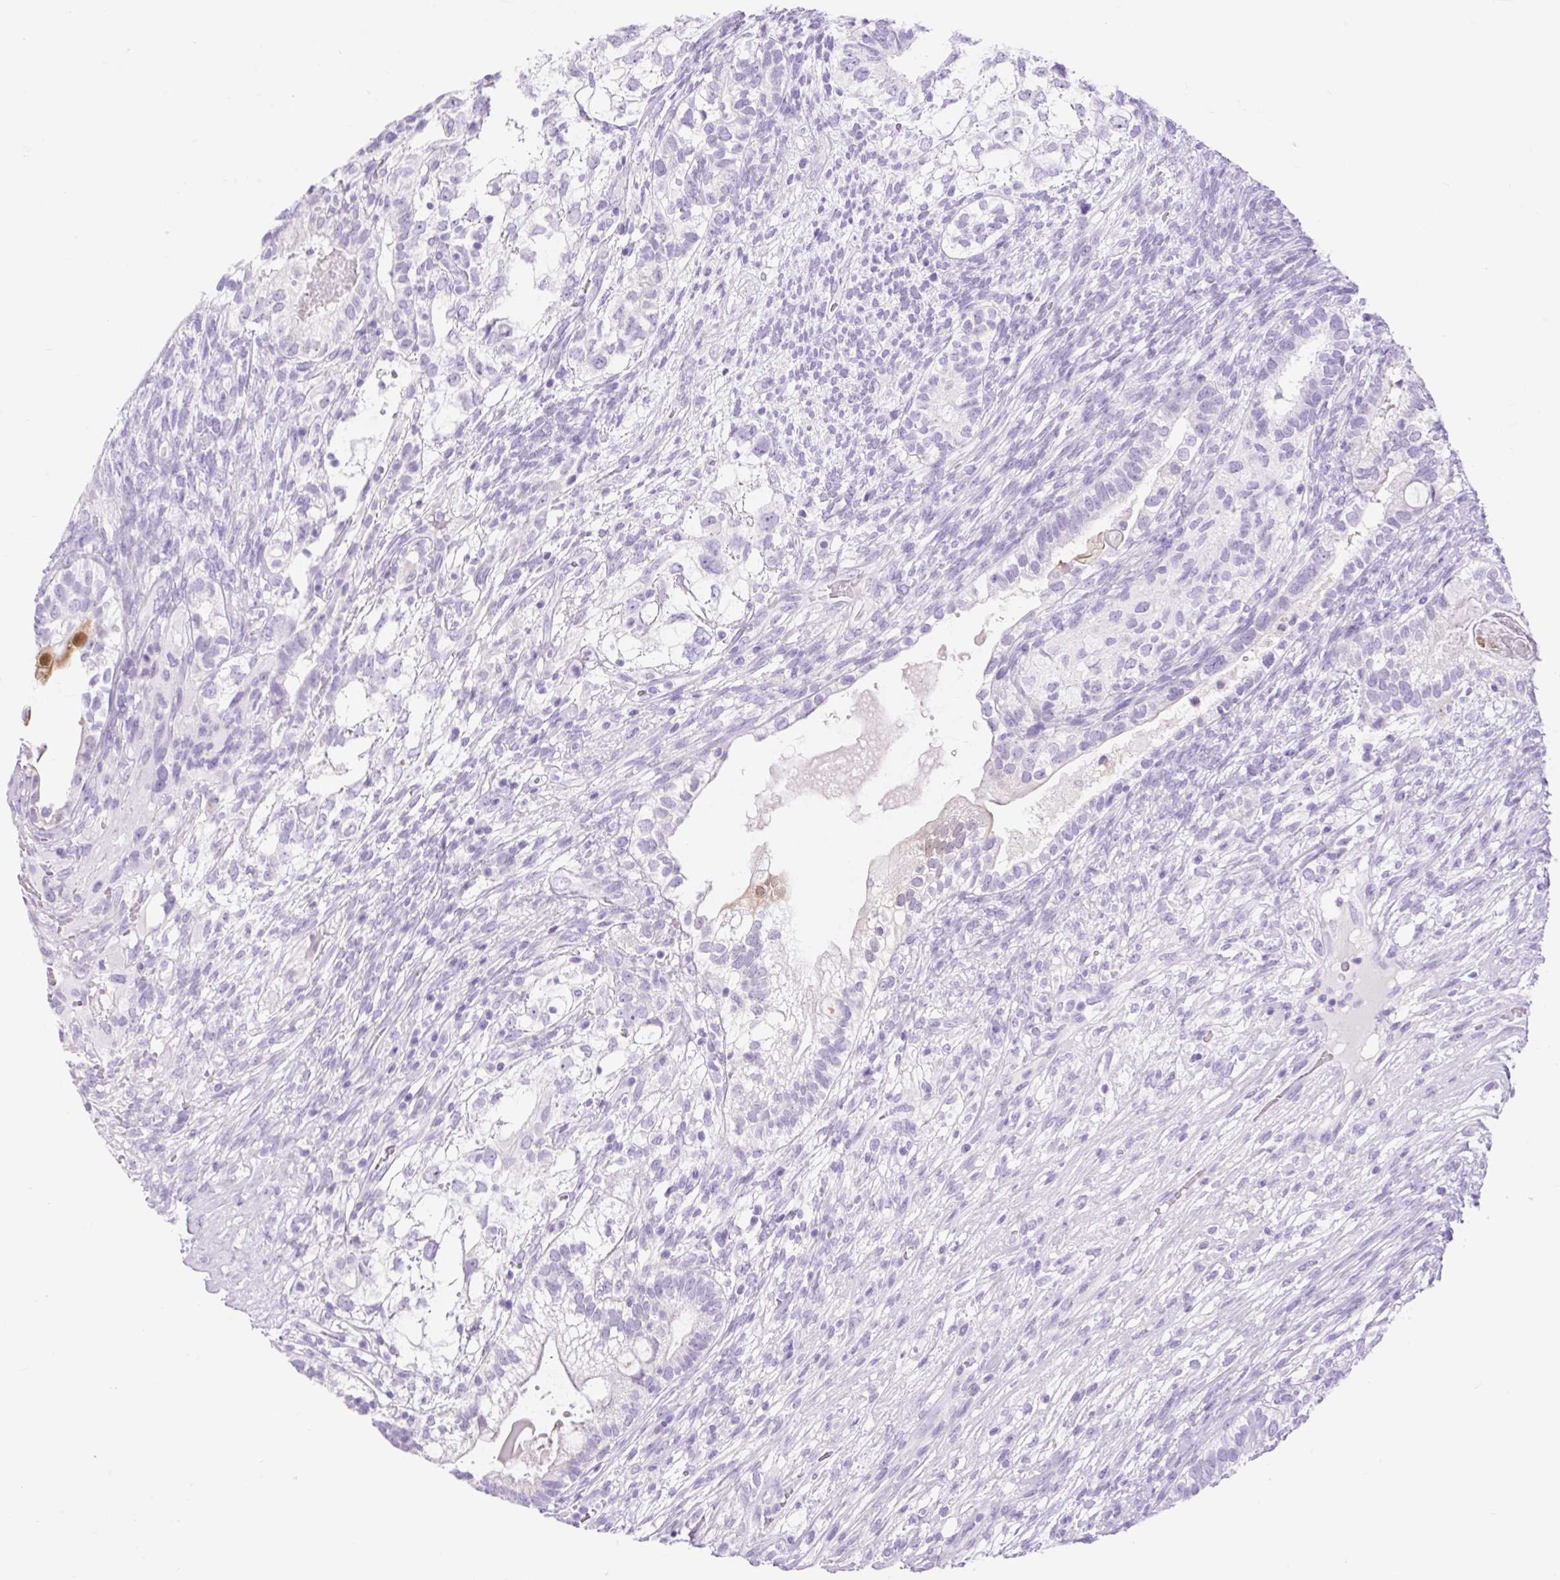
{"staining": {"intensity": "negative", "quantity": "none", "location": "none"}, "tissue": "testis cancer", "cell_type": "Tumor cells", "image_type": "cancer", "snomed": [{"axis": "morphology", "description": "Seminoma, NOS"}, {"axis": "morphology", "description": "Carcinoma, Embryonal, NOS"}, {"axis": "topography", "description": "Testis"}], "caption": "Tumor cells are negative for brown protein staining in embryonal carcinoma (testis).", "gene": "SLC25A40", "patient": {"sex": "male", "age": 41}}